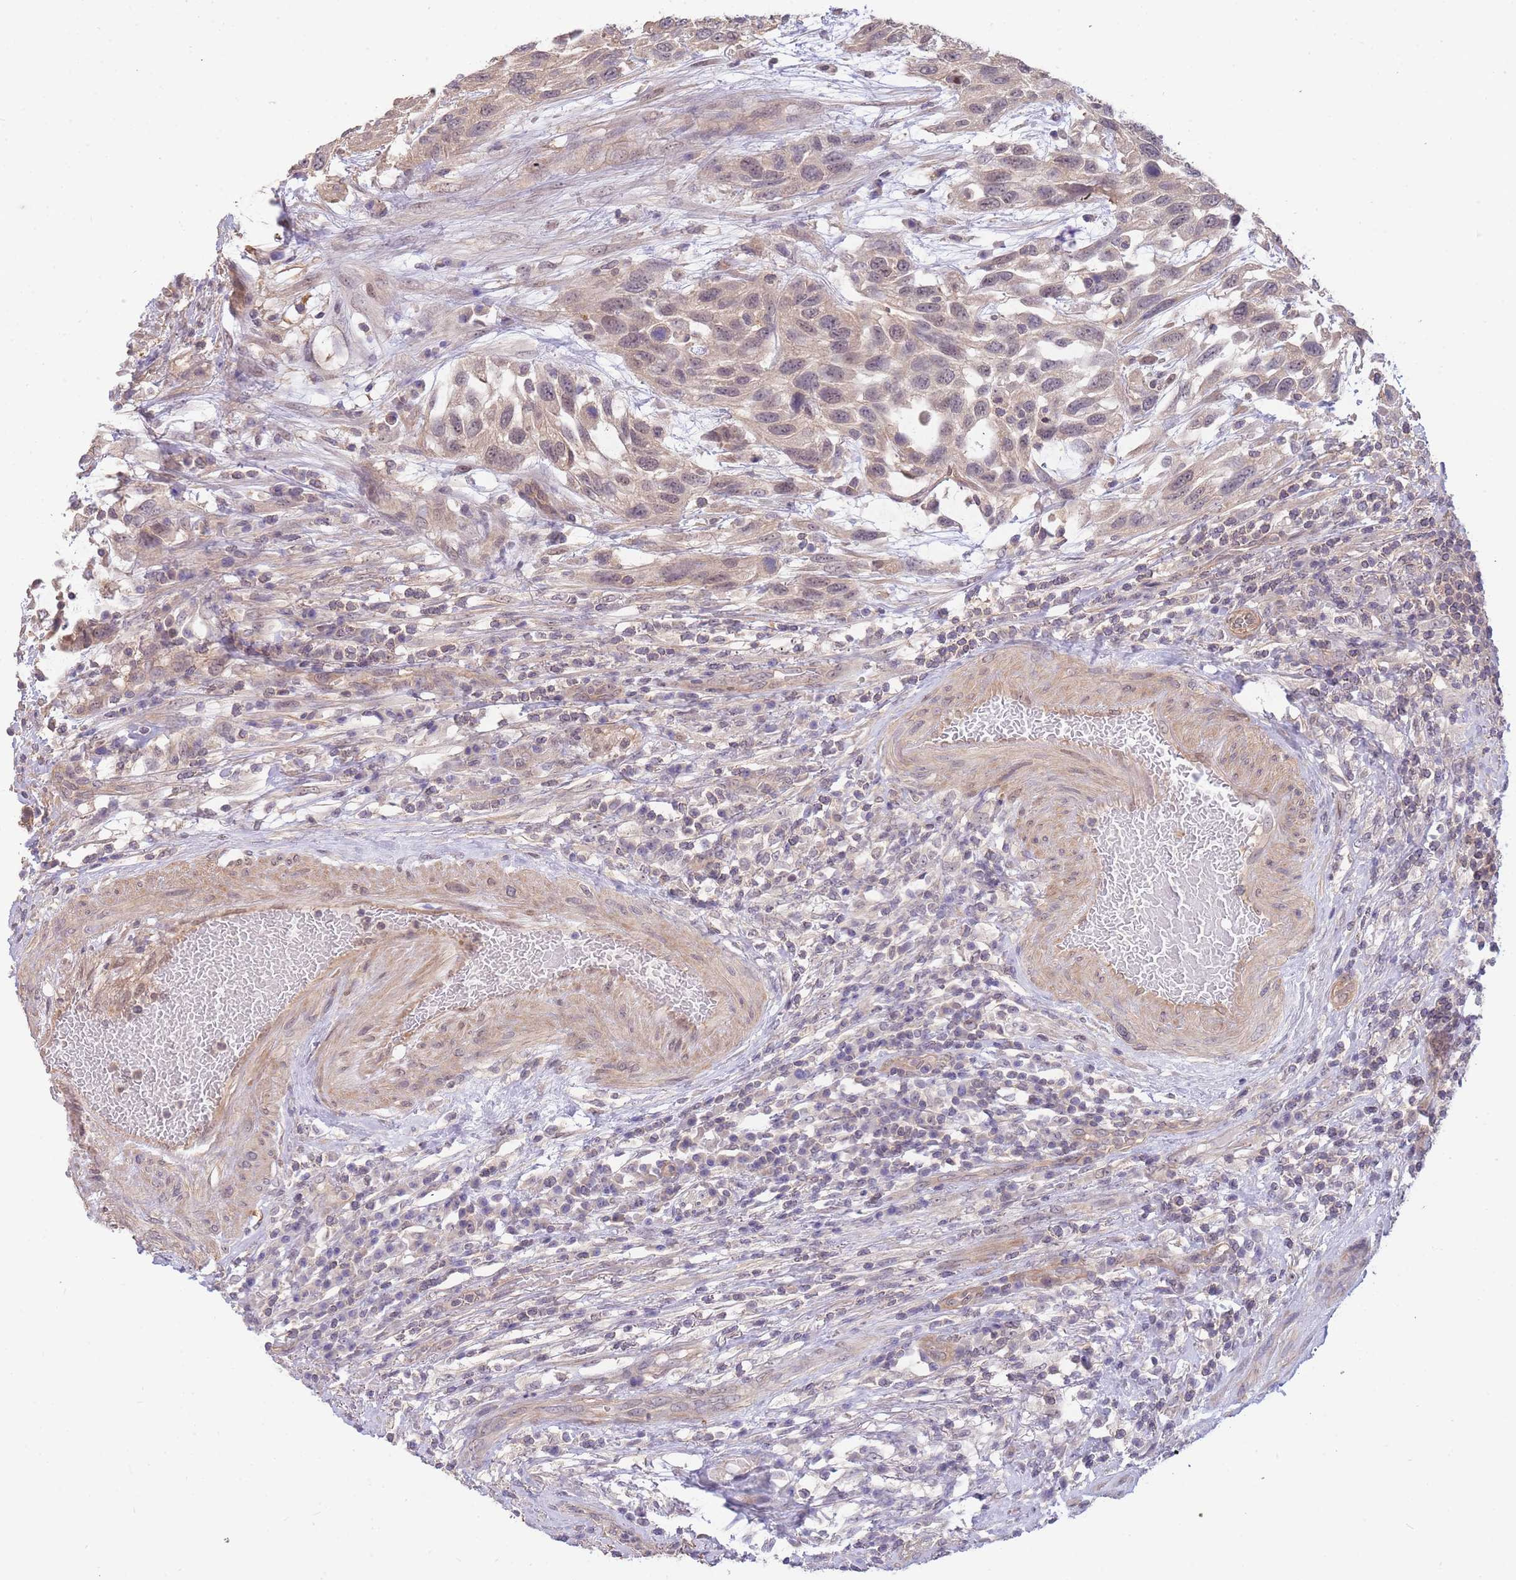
{"staining": {"intensity": "weak", "quantity": "25%-75%", "location": "cytoplasmic/membranous,nuclear"}, "tissue": "urothelial cancer", "cell_type": "Tumor cells", "image_type": "cancer", "snomed": [{"axis": "morphology", "description": "Urothelial carcinoma, High grade"}, {"axis": "topography", "description": "Urinary bladder"}], "caption": "High-power microscopy captured an IHC micrograph of urothelial cancer, revealing weak cytoplasmic/membranous and nuclear positivity in about 25%-75% of tumor cells. The protein of interest is stained brown, and the nuclei are stained in blue (DAB IHC with brightfield microscopy, high magnification).", "gene": "SMC6", "patient": {"sex": "female", "age": 70}}